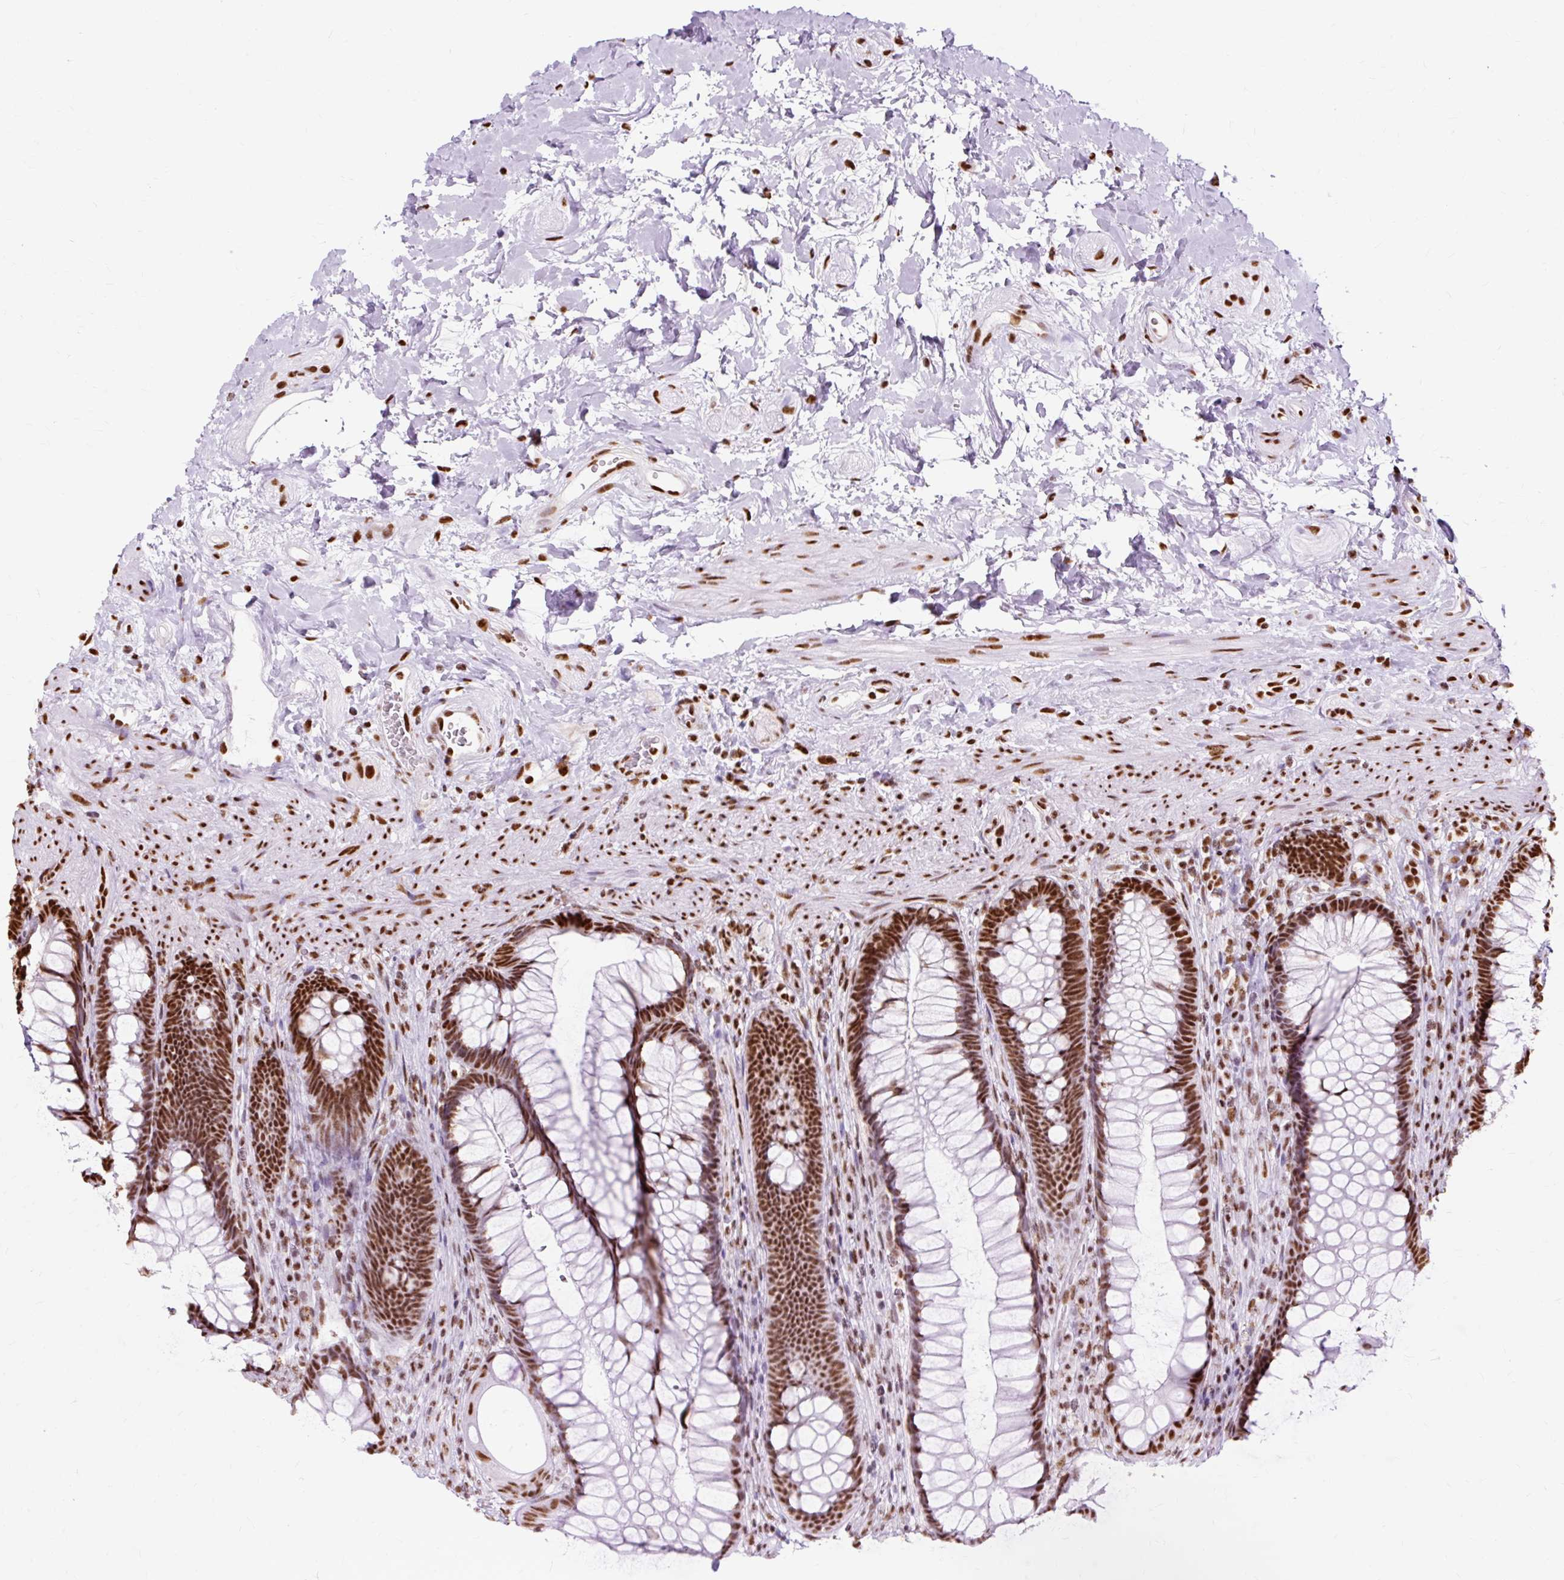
{"staining": {"intensity": "strong", "quantity": ">75%", "location": "nuclear"}, "tissue": "rectum", "cell_type": "Glandular cells", "image_type": "normal", "snomed": [{"axis": "morphology", "description": "Normal tissue, NOS"}, {"axis": "topography", "description": "Rectum"}], "caption": "Brown immunohistochemical staining in normal human rectum demonstrates strong nuclear staining in approximately >75% of glandular cells.", "gene": "XRCC6", "patient": {"sex": "male", "age": 53}}